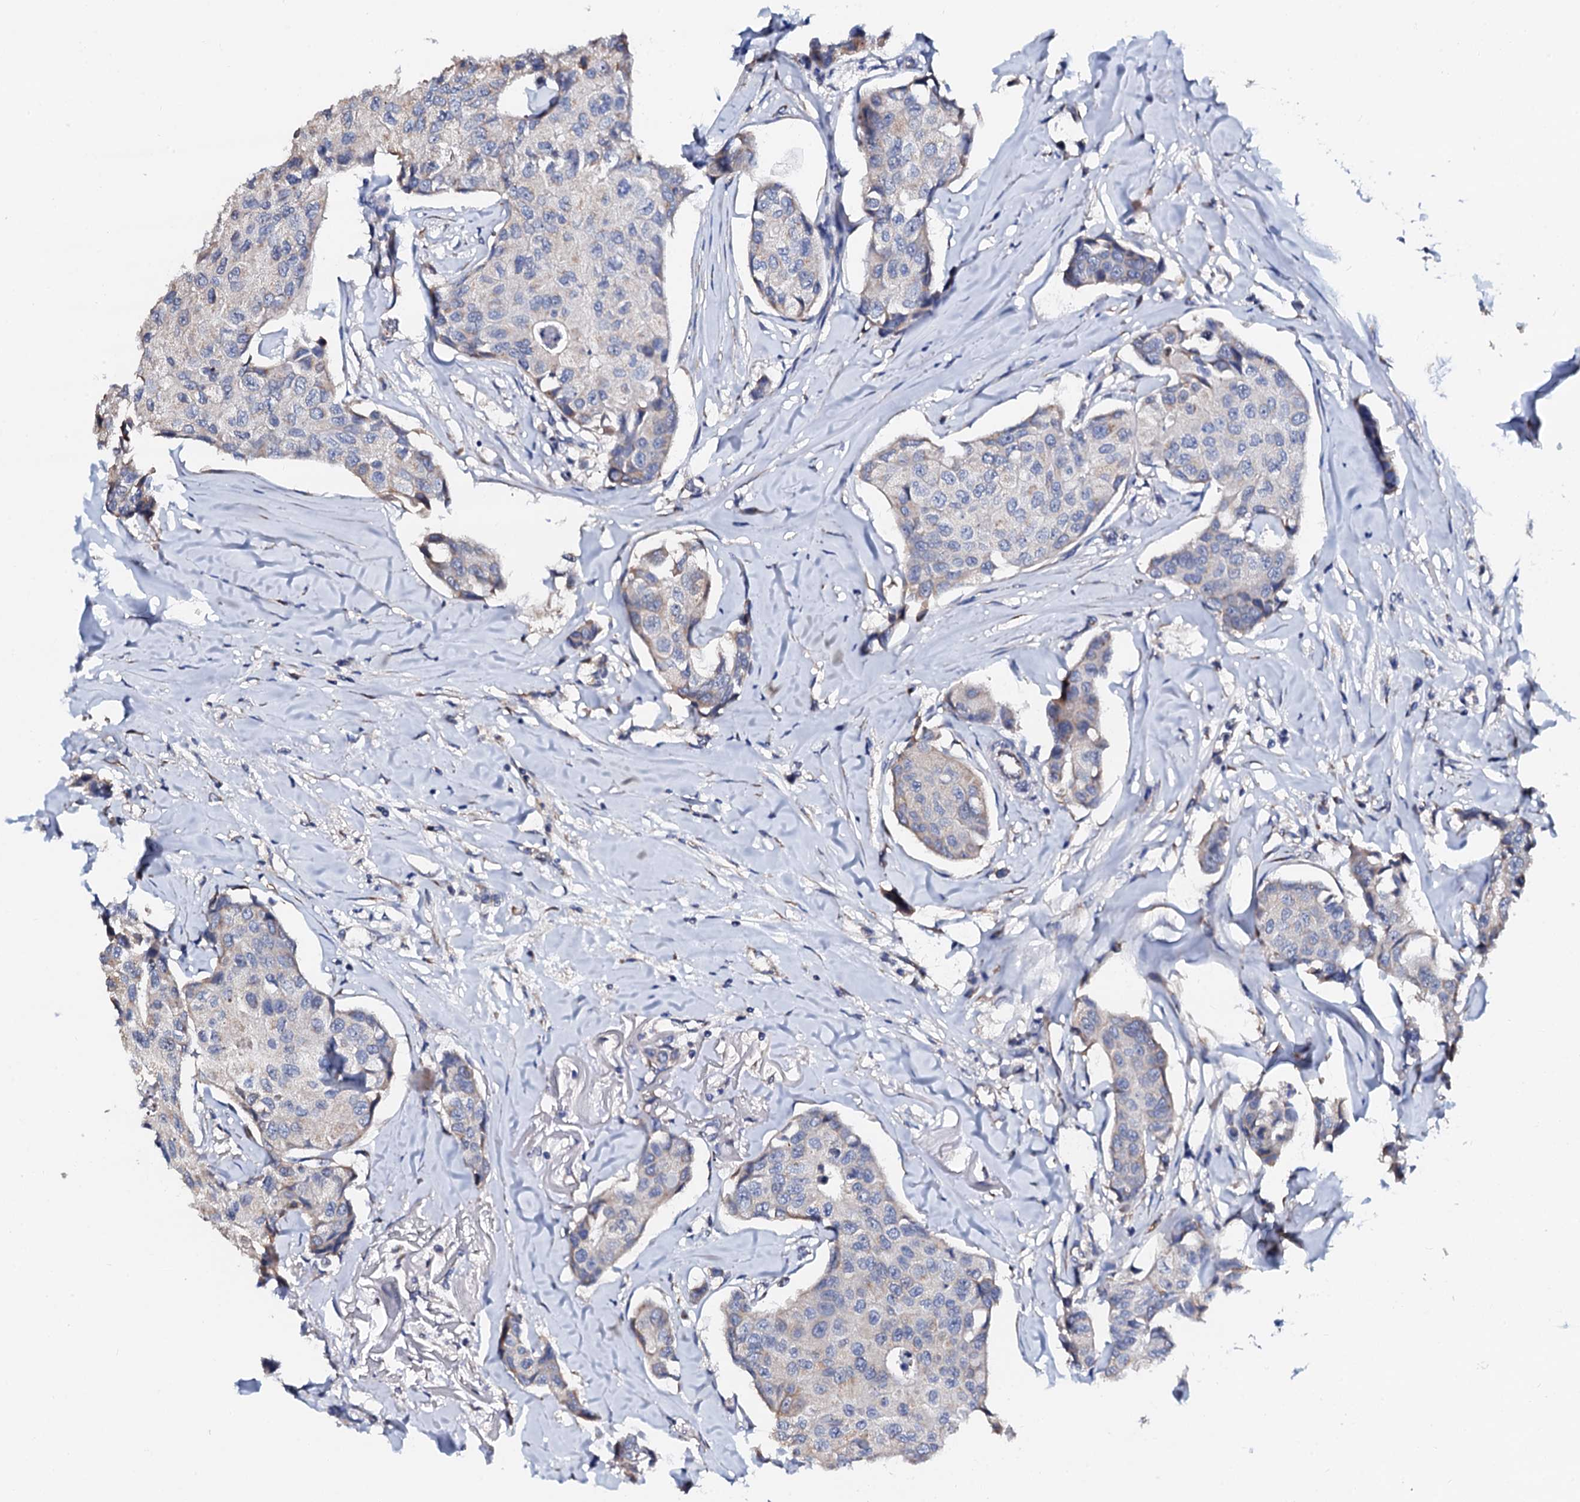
{"staining": {"intensity": "weak", "quantity": "<25%", "location": "cytoplasmic/membranous"}, "tissue": "breast cancer", "cell_type": "Tumor cells", "image_type": "cancer", "snomed": [{"axis": "morphology", "description": "Duct carcinoma"}, {"axis": "topography", "description": "Breast"}], "caption": "Image shows no significant protein expression in tumor cells of breast cancer.", "gene": "AKAP3", "patient": {"sex": "female", "age": 80}}